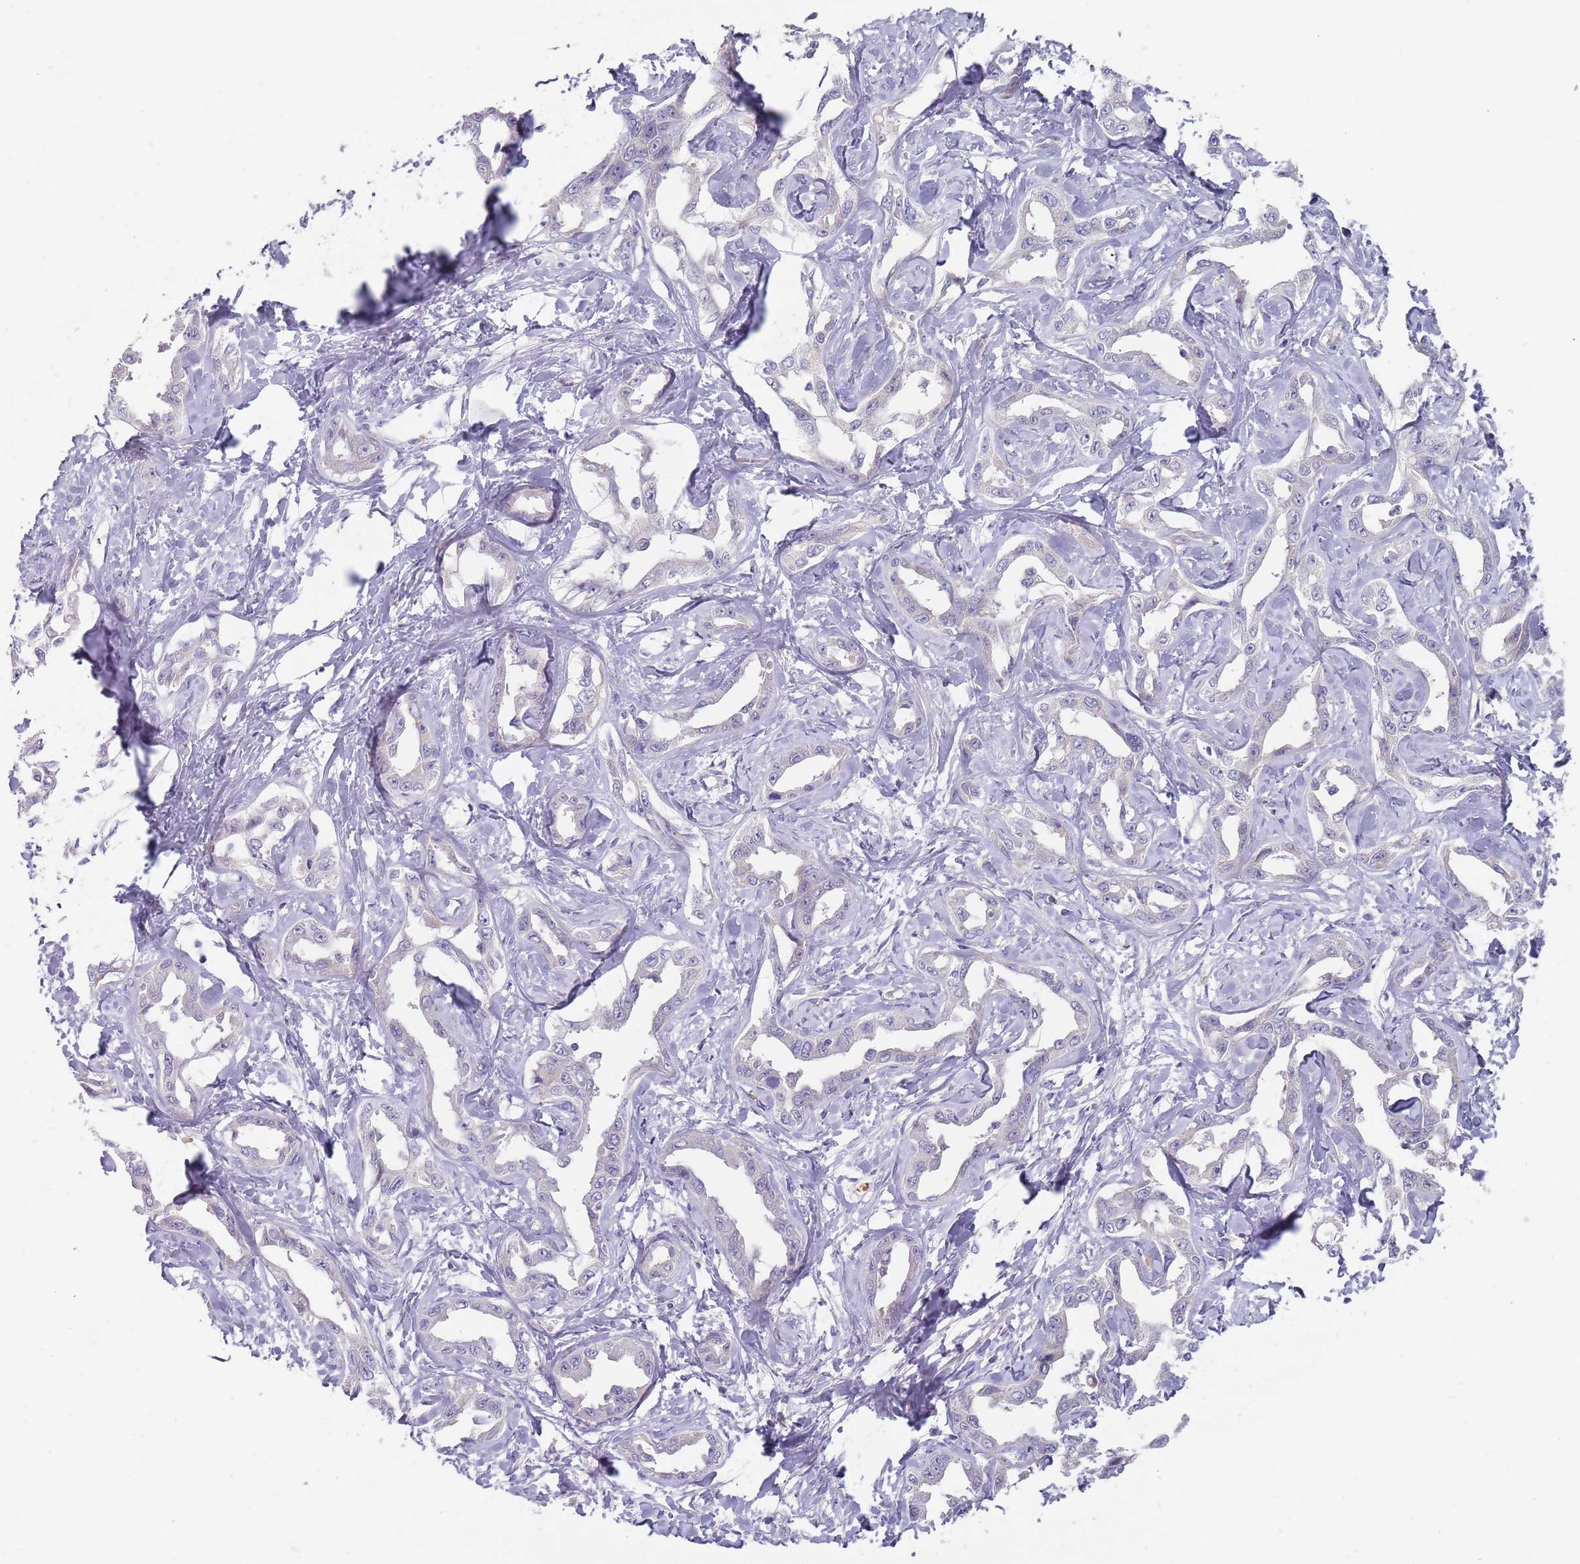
{"staining": {"intensity": "negative", "quantity": "none", "location": "none"}, "tissue": "liver cancer", "cell_type": "Tumor cells", "image_type": "cancer", "snomed": [{"axis": "morphology", "description": "Cholangiocarcinoma"}, {"axis": "topography", "description": "Liver"}], "caption": "High power microscopy image of an immunohistochemistry (IHC) image of liver cholangiocarcinoma, revealing no significant positivity in tumor cells.", "gene": "PRAC1", "patient": {"sex": "male", "age": 59}}